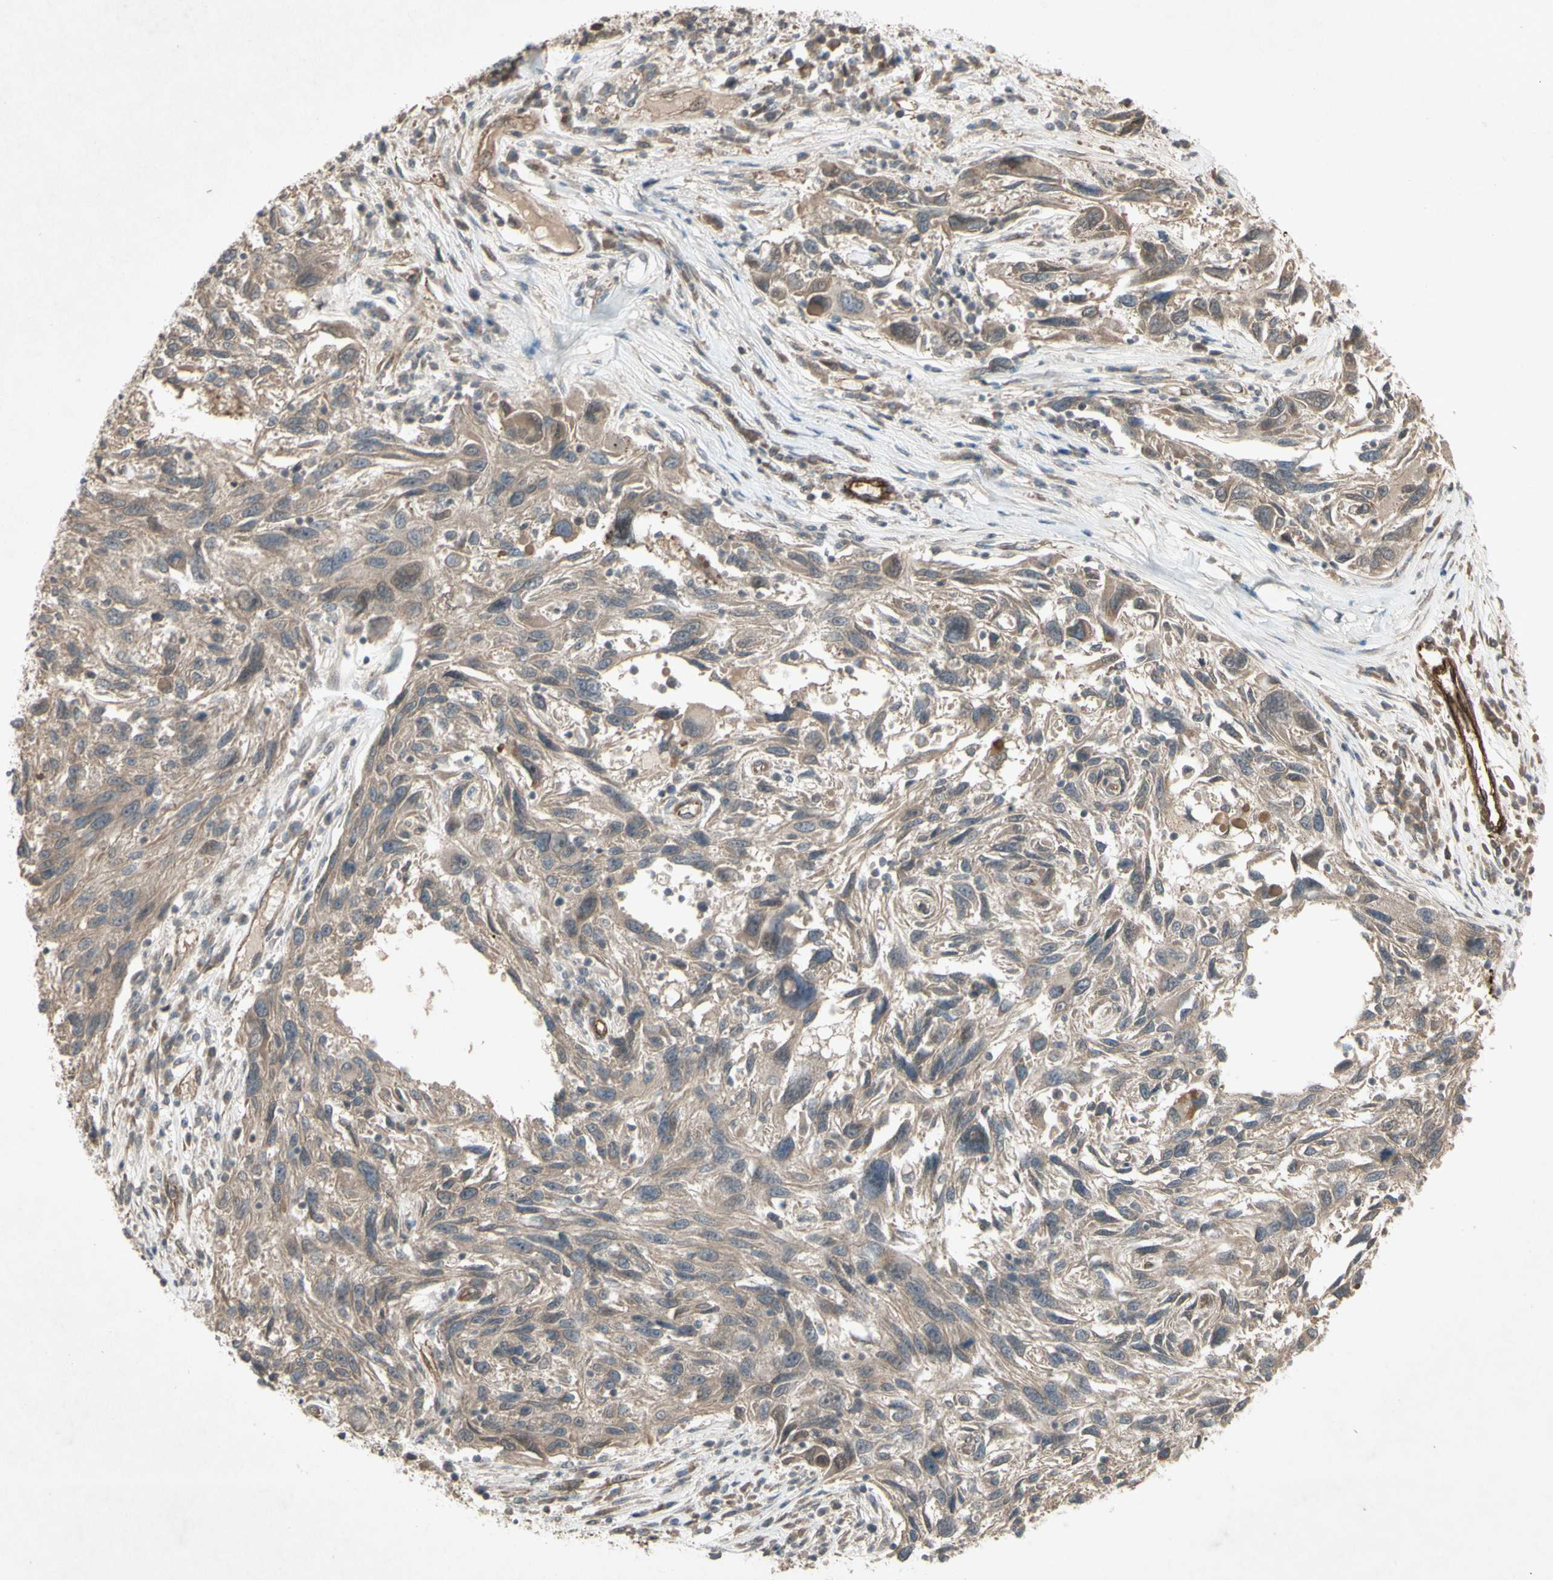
{"staining": {"intensity": "weak", "quantity": ">75%", "location": "cytoplasmic/membranous"}, "tissue": "melanoma", "cell_type": "Tumor cells", "image_type": "cancer", "snomed": [{"axis": "morphology", "description": "Malignant melanoma, NOS"}, {"axis": "topography", "description": "Skin"}], "caption": "Weak cytoplasmic/membranous positivity for a protein is present in about >75% of tumor cells of malignant melanoma using IHC.", "gene": "JAG1", "patient": {"sex": "male", "age": 53}}